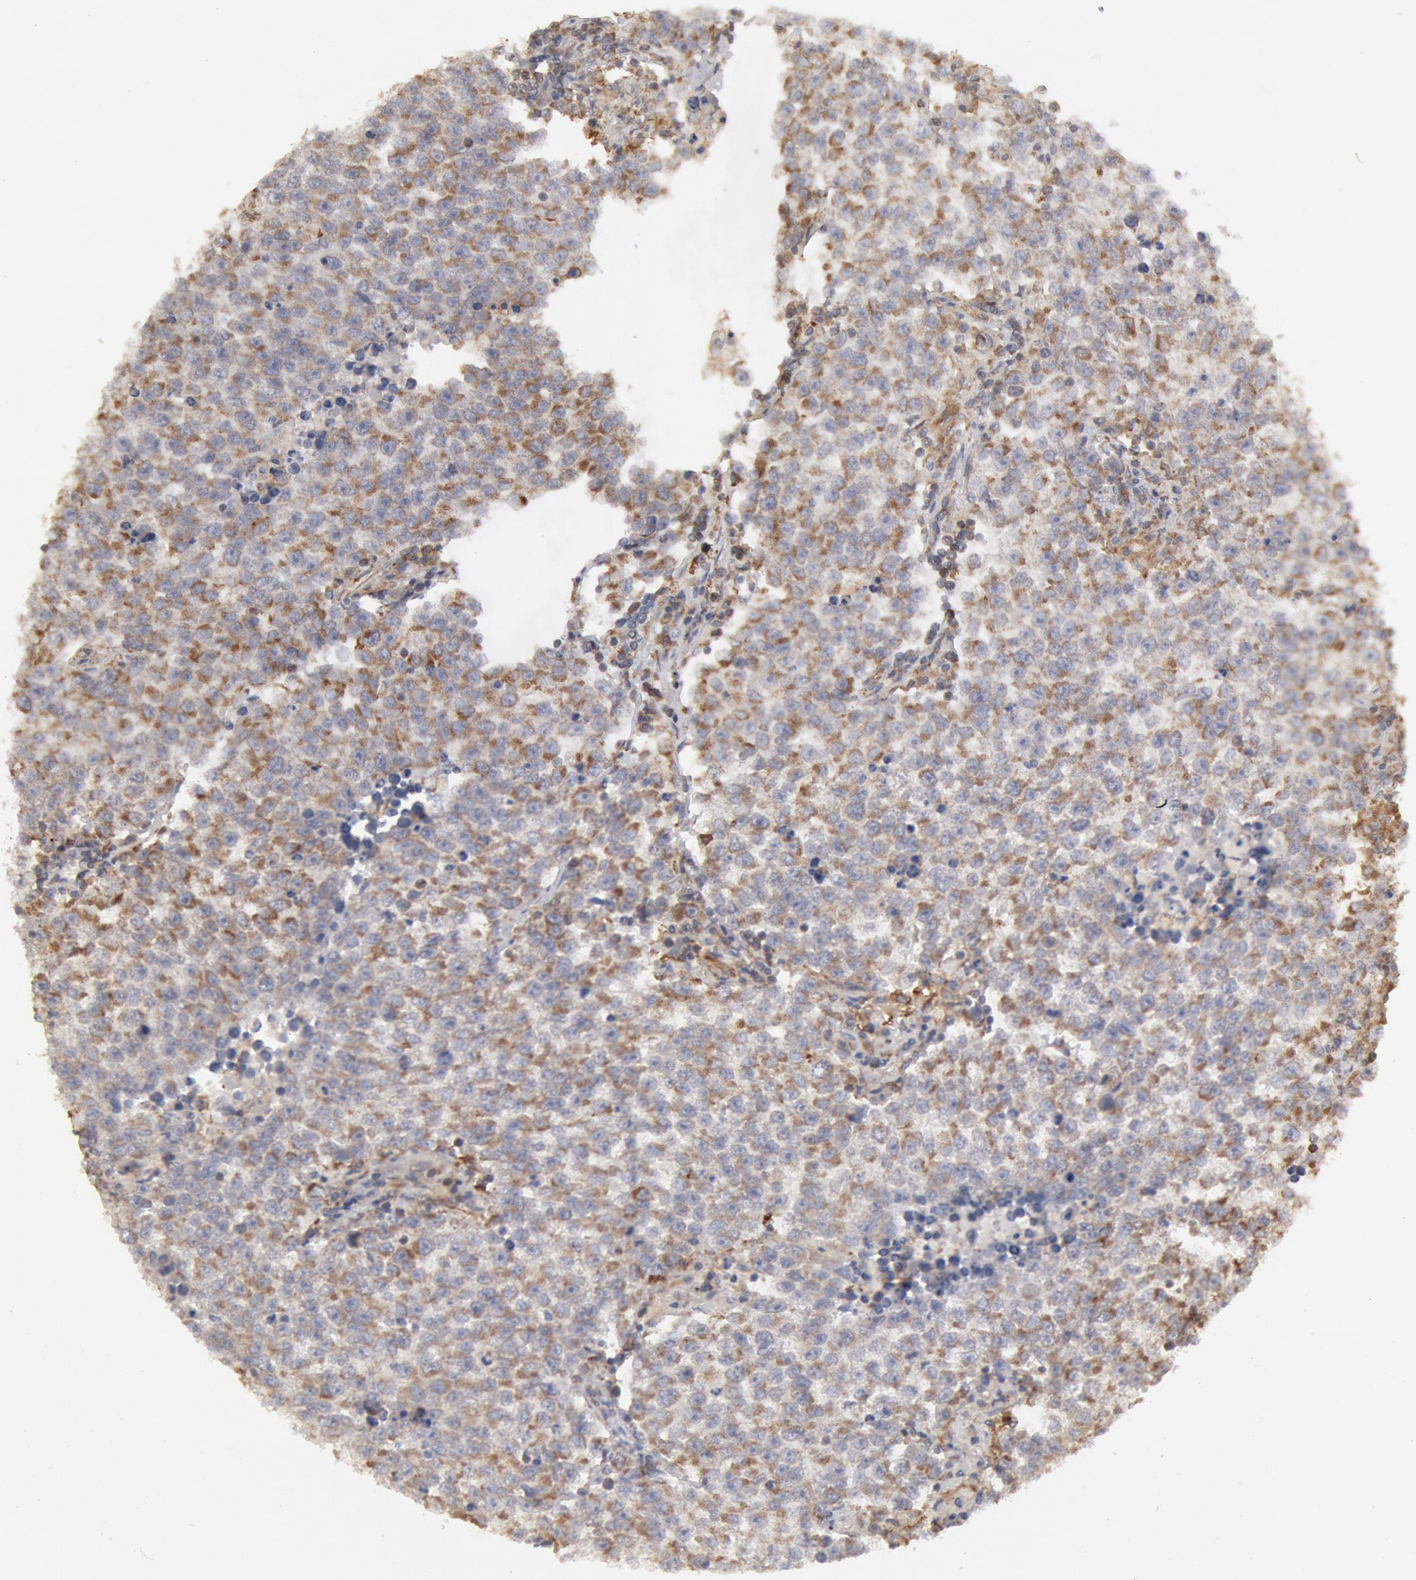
{"staining": {"intensity": "weak", "quantity": ">75%", "location": "cytoplasmic/membranous"}, "tissue": "testis cancer", "cell_type": "Tumor cells", "image_type": "cancer", "snomed": [{"axis": "morphology", "description": "Seminoma, NOS"}, {"axis": "topography", "description": "Testis"}], "caption": "Protein staining of testis seminoma tissue shows weak cytoplasmic/membranous expression in about >75% of tumor cells. The staining was performed using DAB, with brown indicating positive protein expression. Nuclei are stained blue with hematoxylin.", "gene": "OSBPL8", "patient": {"sex": "male", "age": 36}}